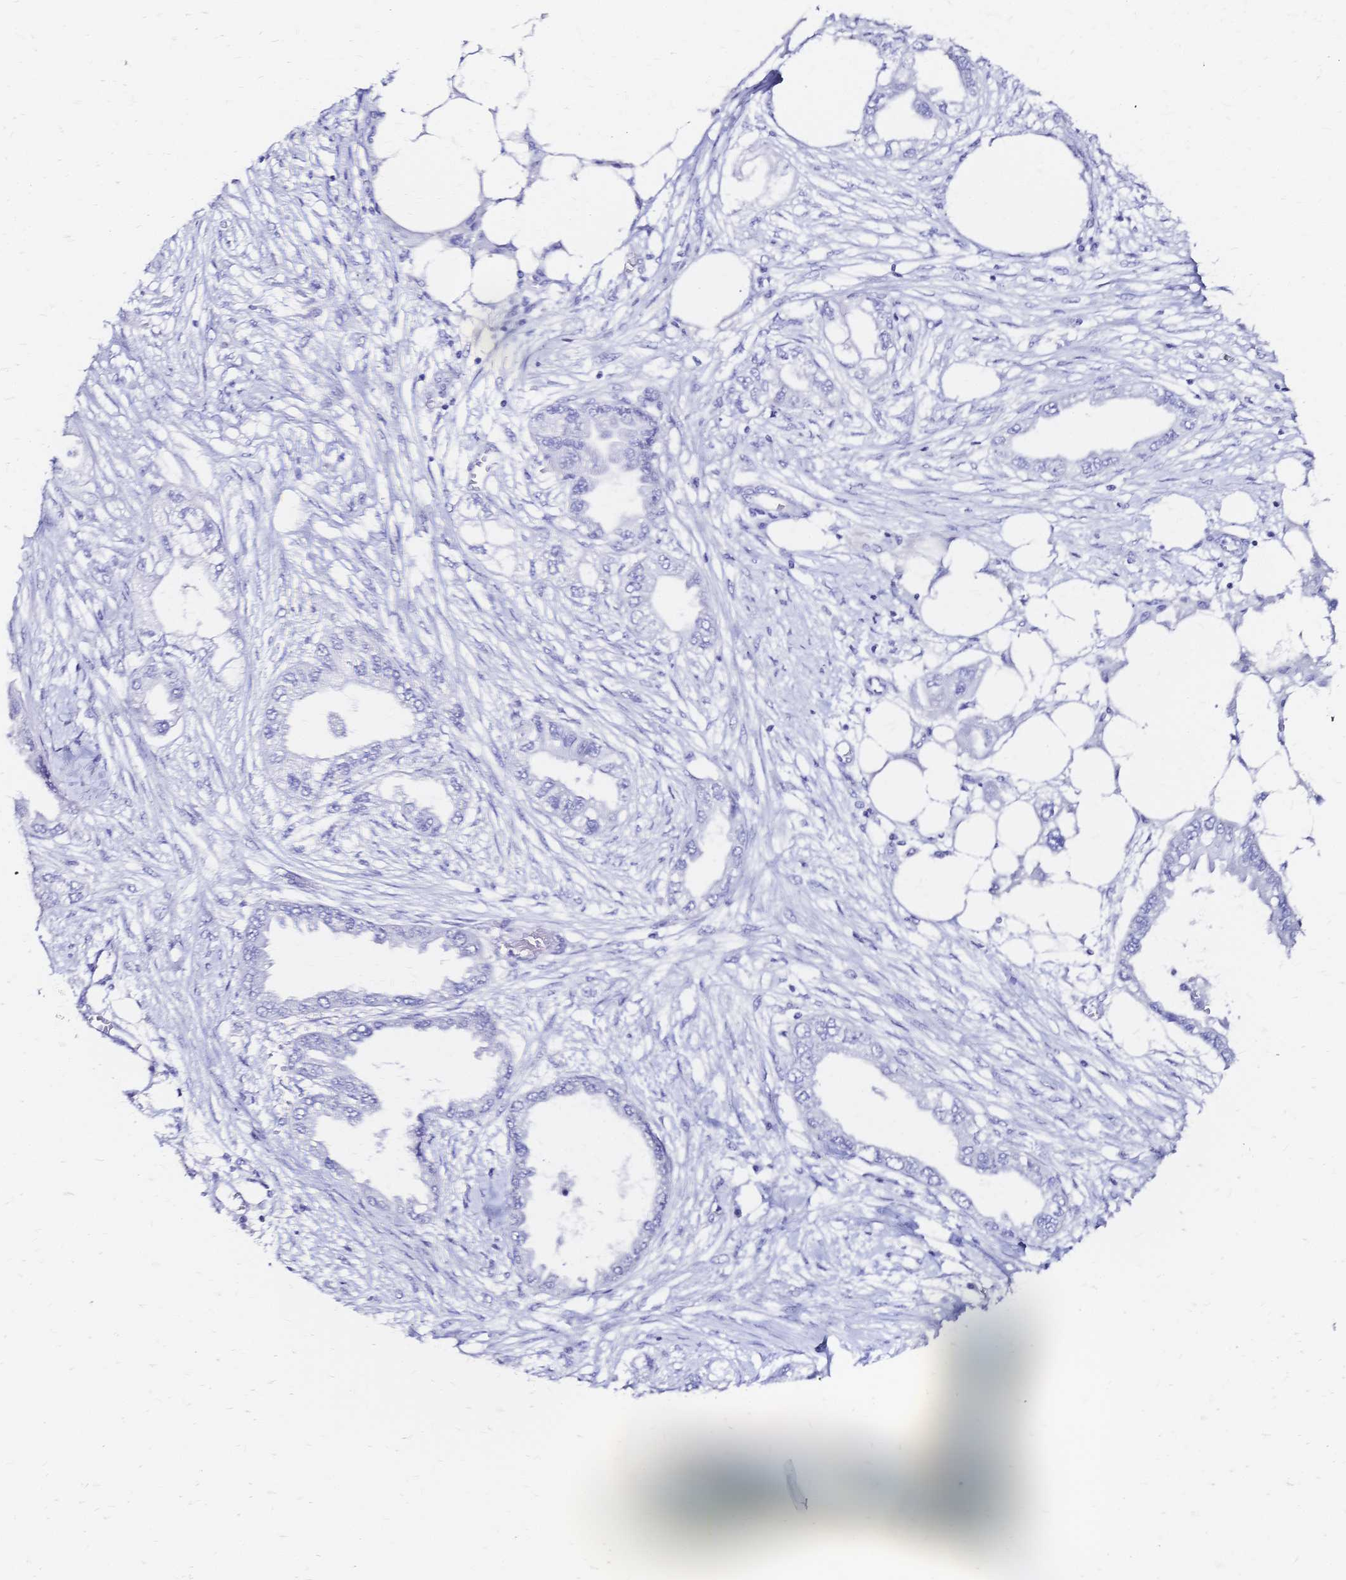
{"staining": {"intensity": "negative", "quantity": "none", "location": "none"}, "tissue": "endometrial cancer", "cell_type": "Tumor cells", "image_type": "cancer", "snomed": [{"axis": "morphology", "description": "Adenocarcinoma, NOS"}, {"axis": "morphology", "description": "Adenocarcinoma, metastatic, NOS"}, {"axis": "topography", "description": "Adipose tissue"}, {"axis": "topography", "description": "Endometrium"}], "caption": "IHC image of neoplastic tissue: endometrial cancer (adenocarcinoma) stained with DAB (3,3'-diaminobenzidine) demonstrates no significant protein expression in tumor cells.", "gene": "SLC5A1", "patient": {"sex": "female", "age": 67}}